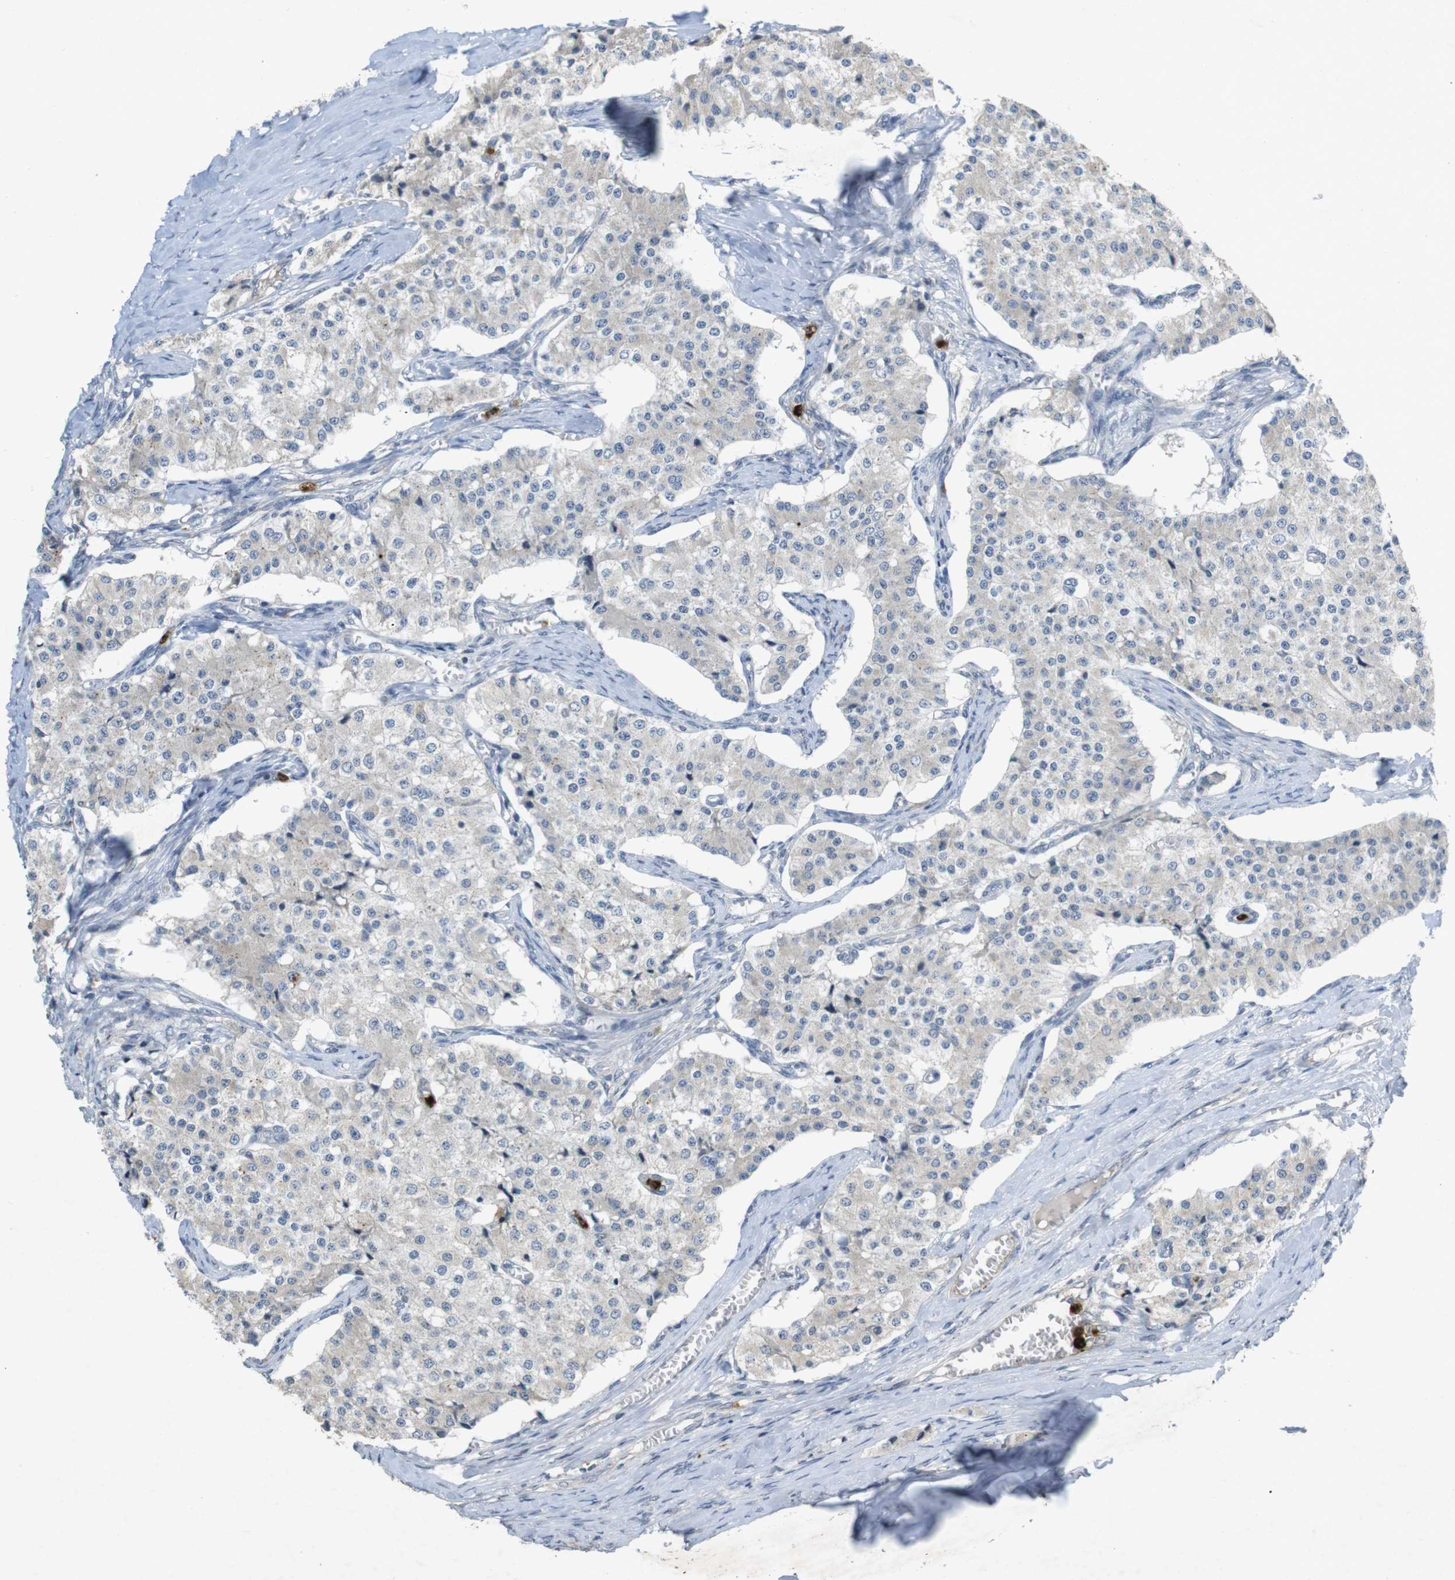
{"staining": {"intensity": "negative", "quantity": "none", "location": "none"}, "tissue": "carcinoid", "cell_type": "Tumor cells", "image_type": "cancer", "snomed": [{"axis": "morphology", "description": "Carcinoid, malignant, NOS"}, {"axis": "topography", "description": "Colon"}], "caption": "The immunohistochemistry (IHC) photomicrograph has no significant staining in tumor cells of carcinoid tissue. Brightfield microscopy of immunohistochemistry stained with DAB (3,3'-diaminobenzidine) (brown) and hematoxylin (blue), captured at high magnification.", "gene": "TSPAN14", "patient": {"sex": "female", "age": 52}}